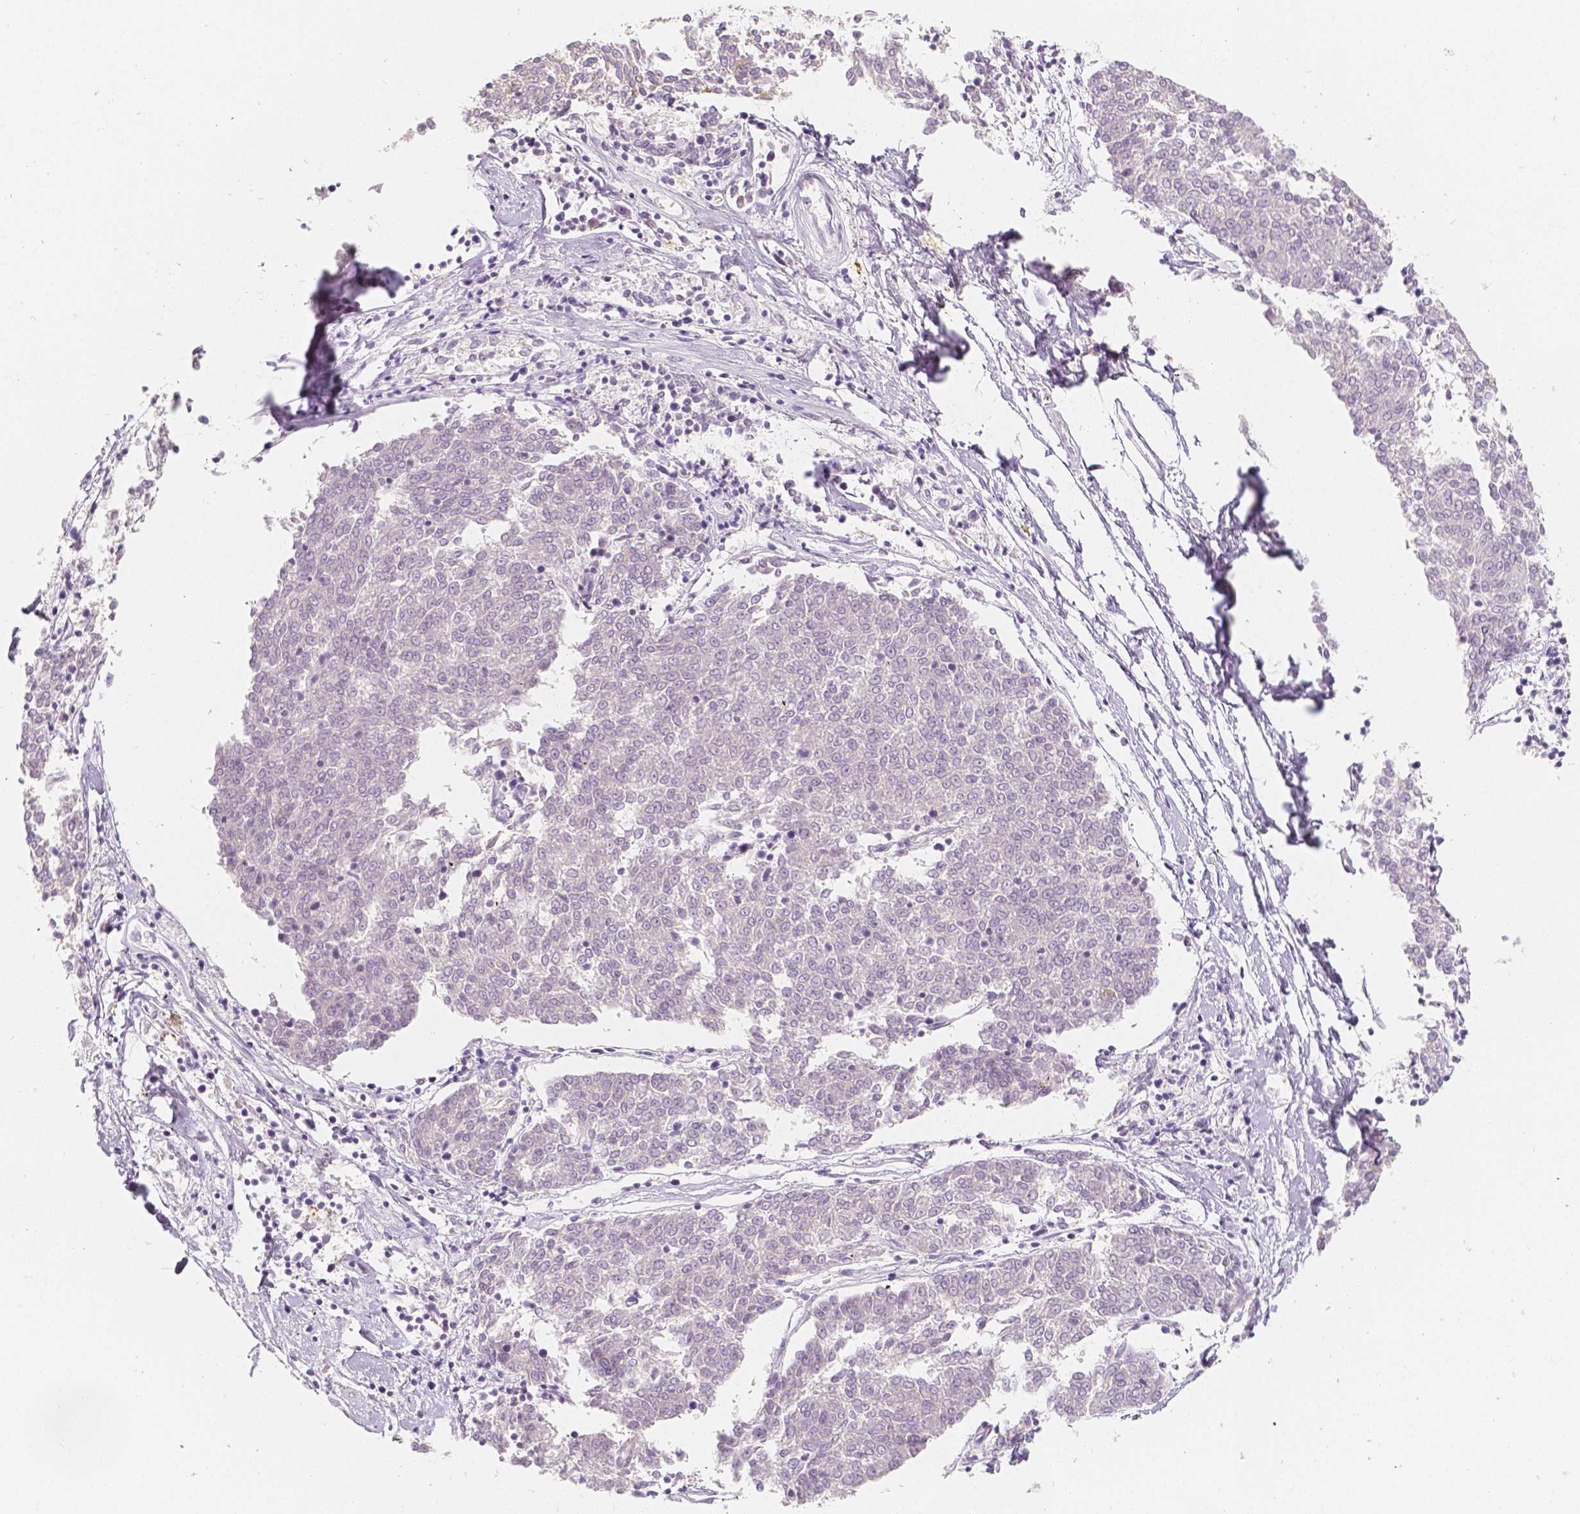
{"staining": {"intensity": "negative", "quantity": "none", "location": "none"}, "tissue": "melanoma", "cell_type": "Tumor cells", "image_type": "cancer", "snomed": [{"axis": "morphology", "description": "Malignant melanoma, NOS"}, {"axis": "topography", "description": "Skin"}], "caption": "Immunohistochemistry of human melanoma demonstrates no positivity in tumor cells.", "gene": "BATF", "patient": {"sex": "female", "age": 72}}